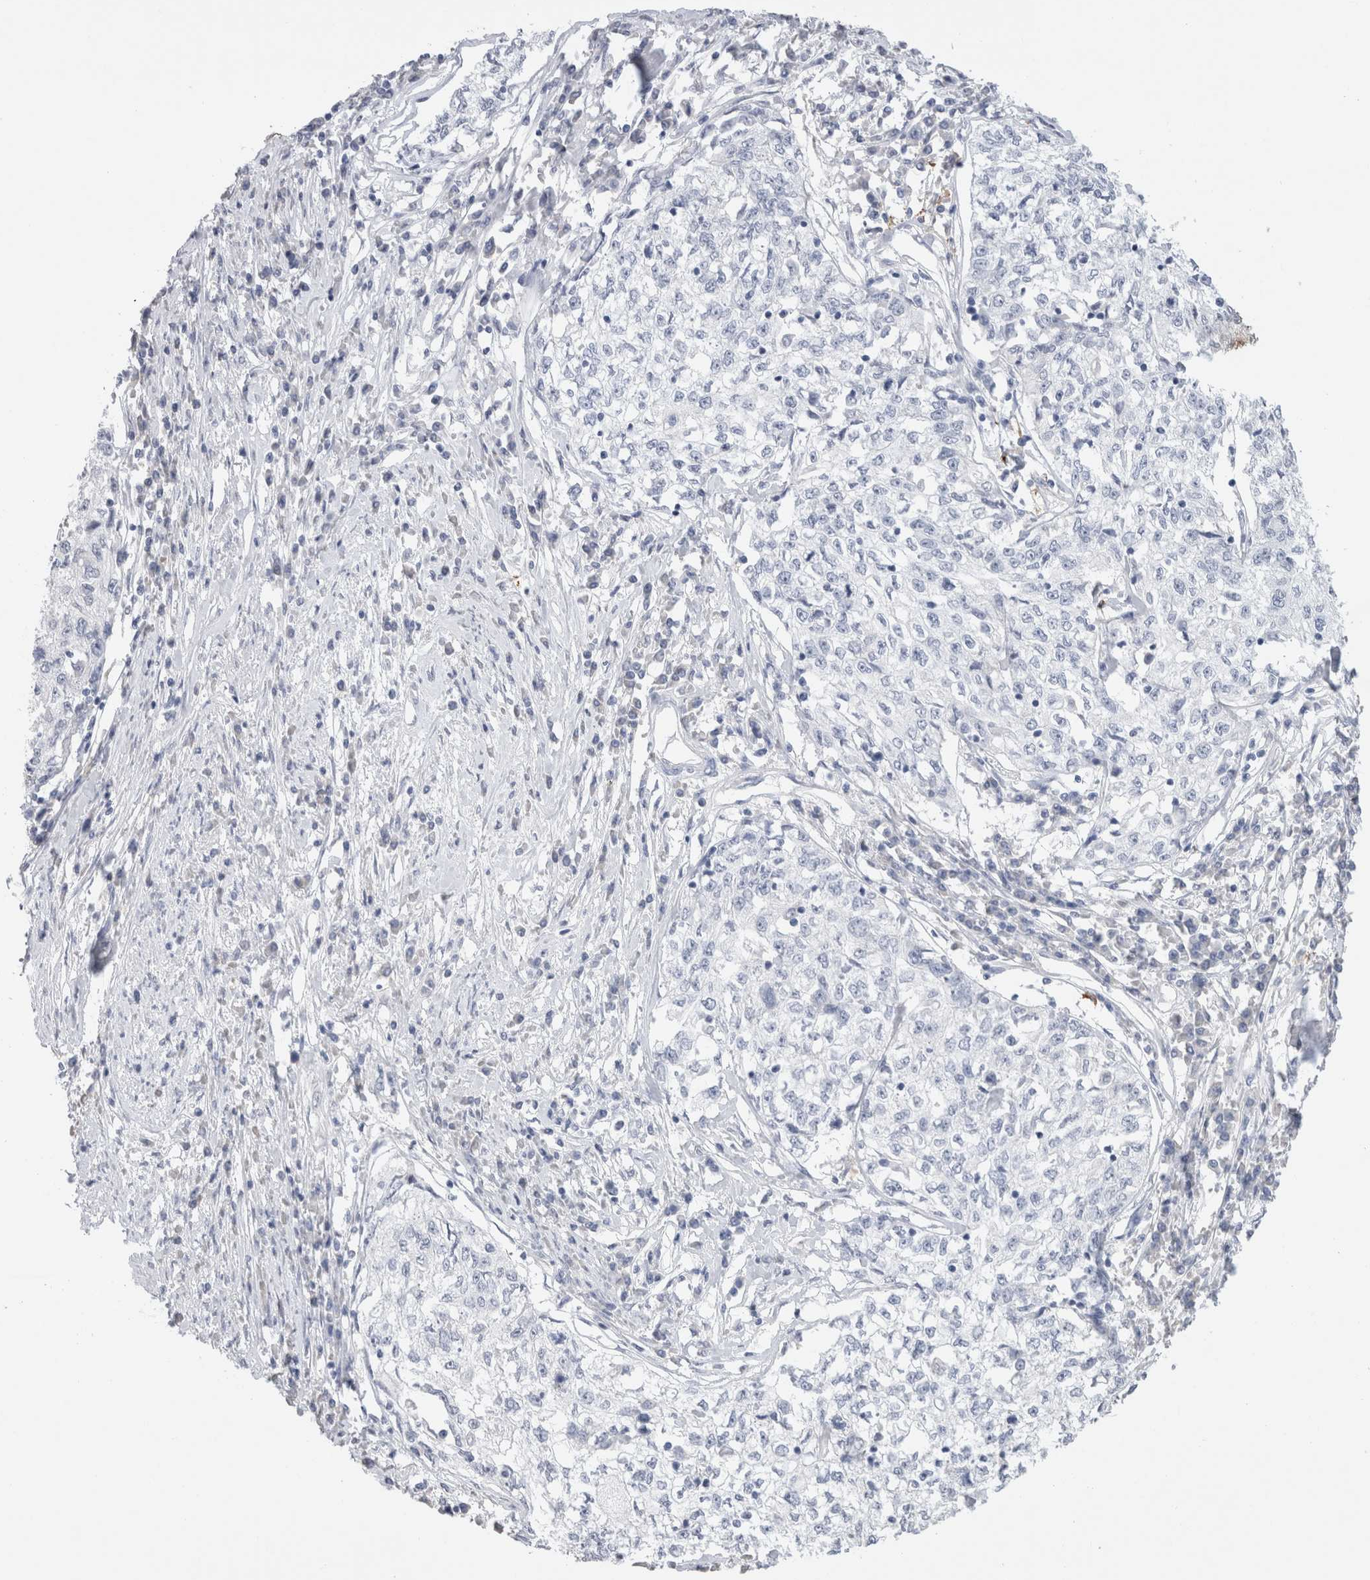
{"staining": {"intensity": "negative", "quantity": "none", "location": "none"}, "tissue": "cervical cancer", "cell_type": "Tumor cells", "image_type": "cancer", "snomed": [{"axis": "morphology", "description": "Squamous cell carcinoma, NOS"}, {"axis": "topography", "description": "Cervix"}], "caption": "Immunohistochemical staining of cervical cancer demonstrates no significant staining in tumor cells.", "gene": "LAMP3", "patient": {"sex": "female", "age": 57}}